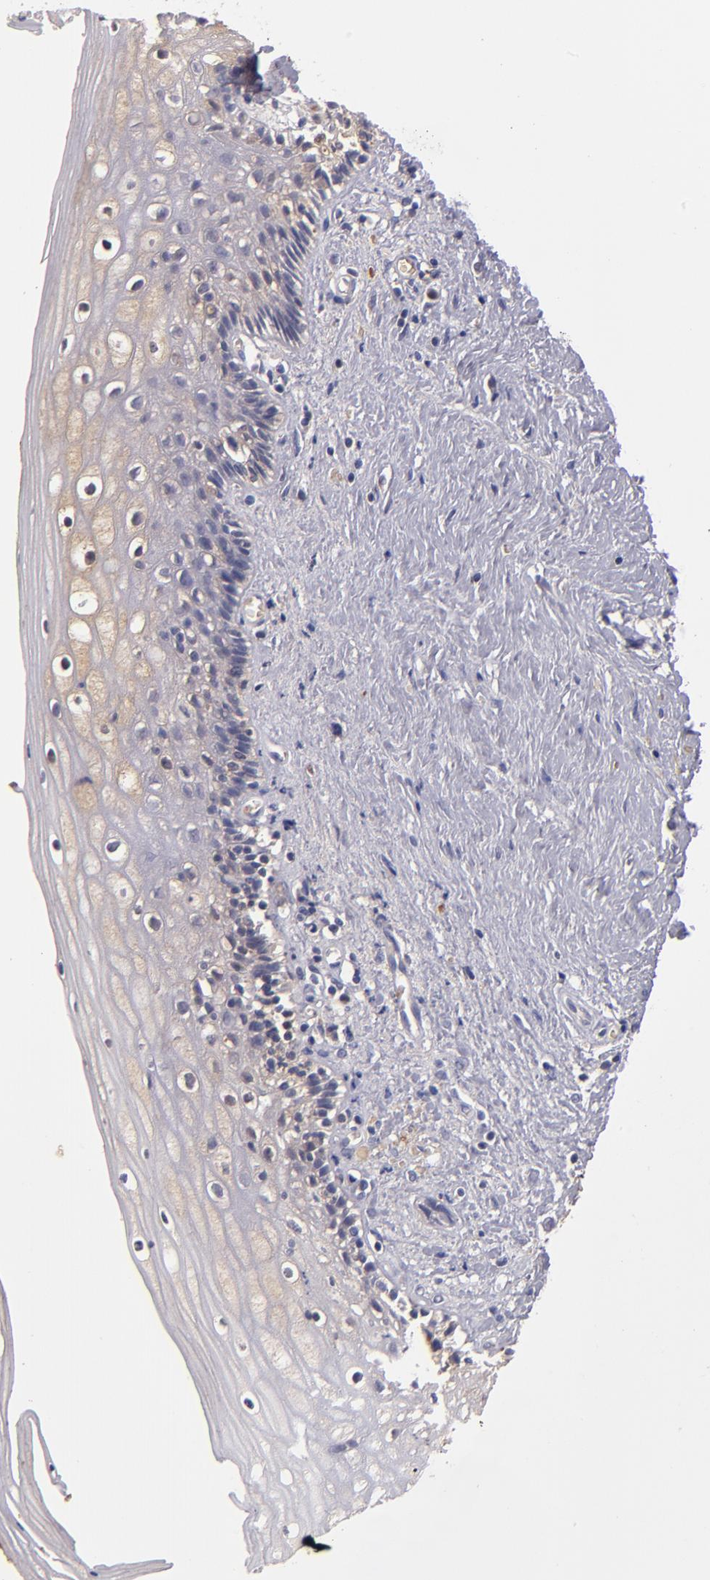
{"staining": {"intensity": "moderate", "quantity": "<25%", "location": "cytoplasmic/membranous"}, "tissue": "vagina", "cell_type": "Squamous epithelial cells", "image_type": "normal", "snomed": [{"axis": "morphology", "description": "Normal tissue, NOS"}, {"axis": "topography", "description": "Vagina"}], "caption": "IHC histopathology image of benign vagina stained for a protein (brown), which shows low levels of moderate cytoplasmic/membranous staining in approximately <25% of squamous epithelial cells.", "gene": "SERPINC1", "patient": {"sex": "female", "age": 46}}